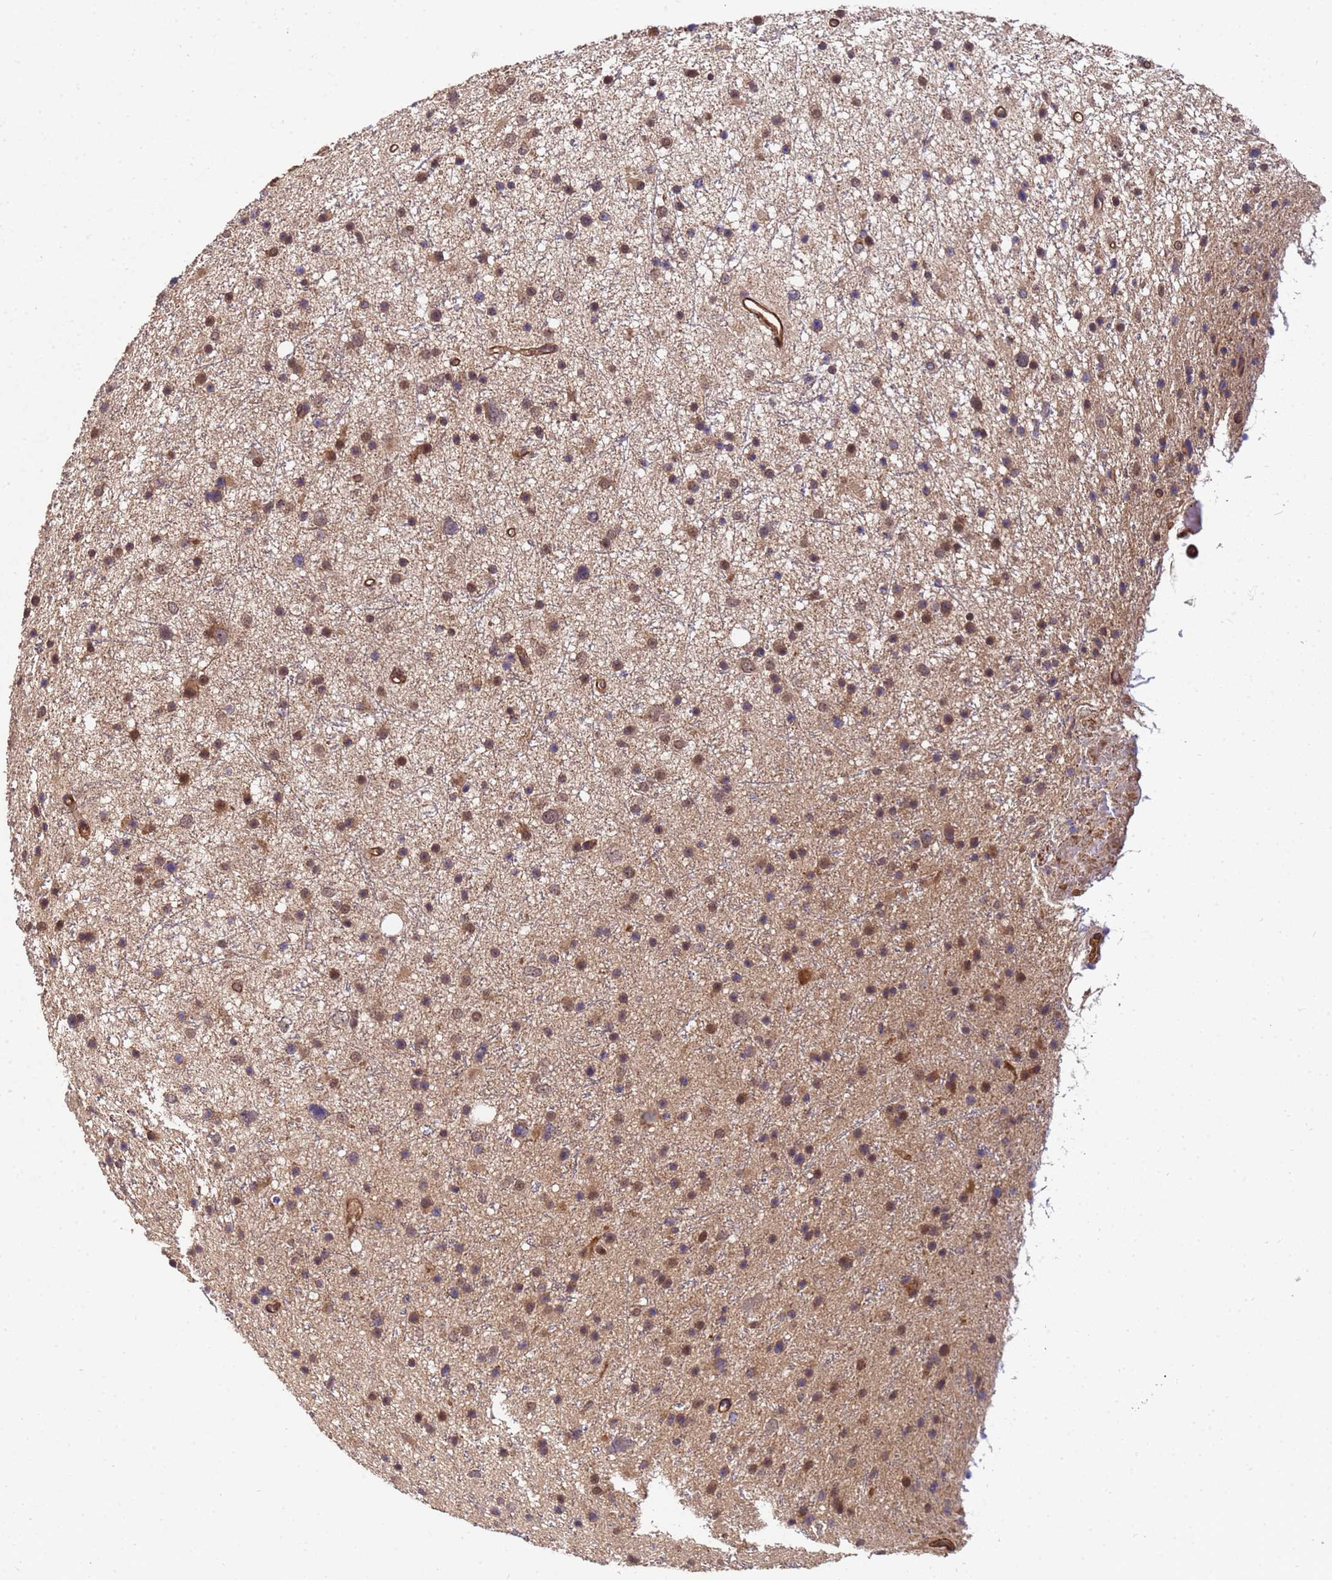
{"staining": {"intensity": "moderate", "quantity": ">75%", "location": "cytoplasmic/membranous"}, "tissue": "glioma", "cell_type": "Tumor cells", "image_type": "cancer", "snomed": [{"axis": "morphology", "description": "Glioma, malignant, Low grade"}, {"axis": "topography", "description": "Cerebral cortex"}], "caption": "A high-resolution micrograph shows immunohistochemistry (IHC) staining of glioma, which shows moderate cytoplasmic/membranous staining in about >75% of tumor cells. (IHC, brightfield microscopy, high magnification).", "gene": "GSTCD", "patient": {"sex": "female", "age": 39}}